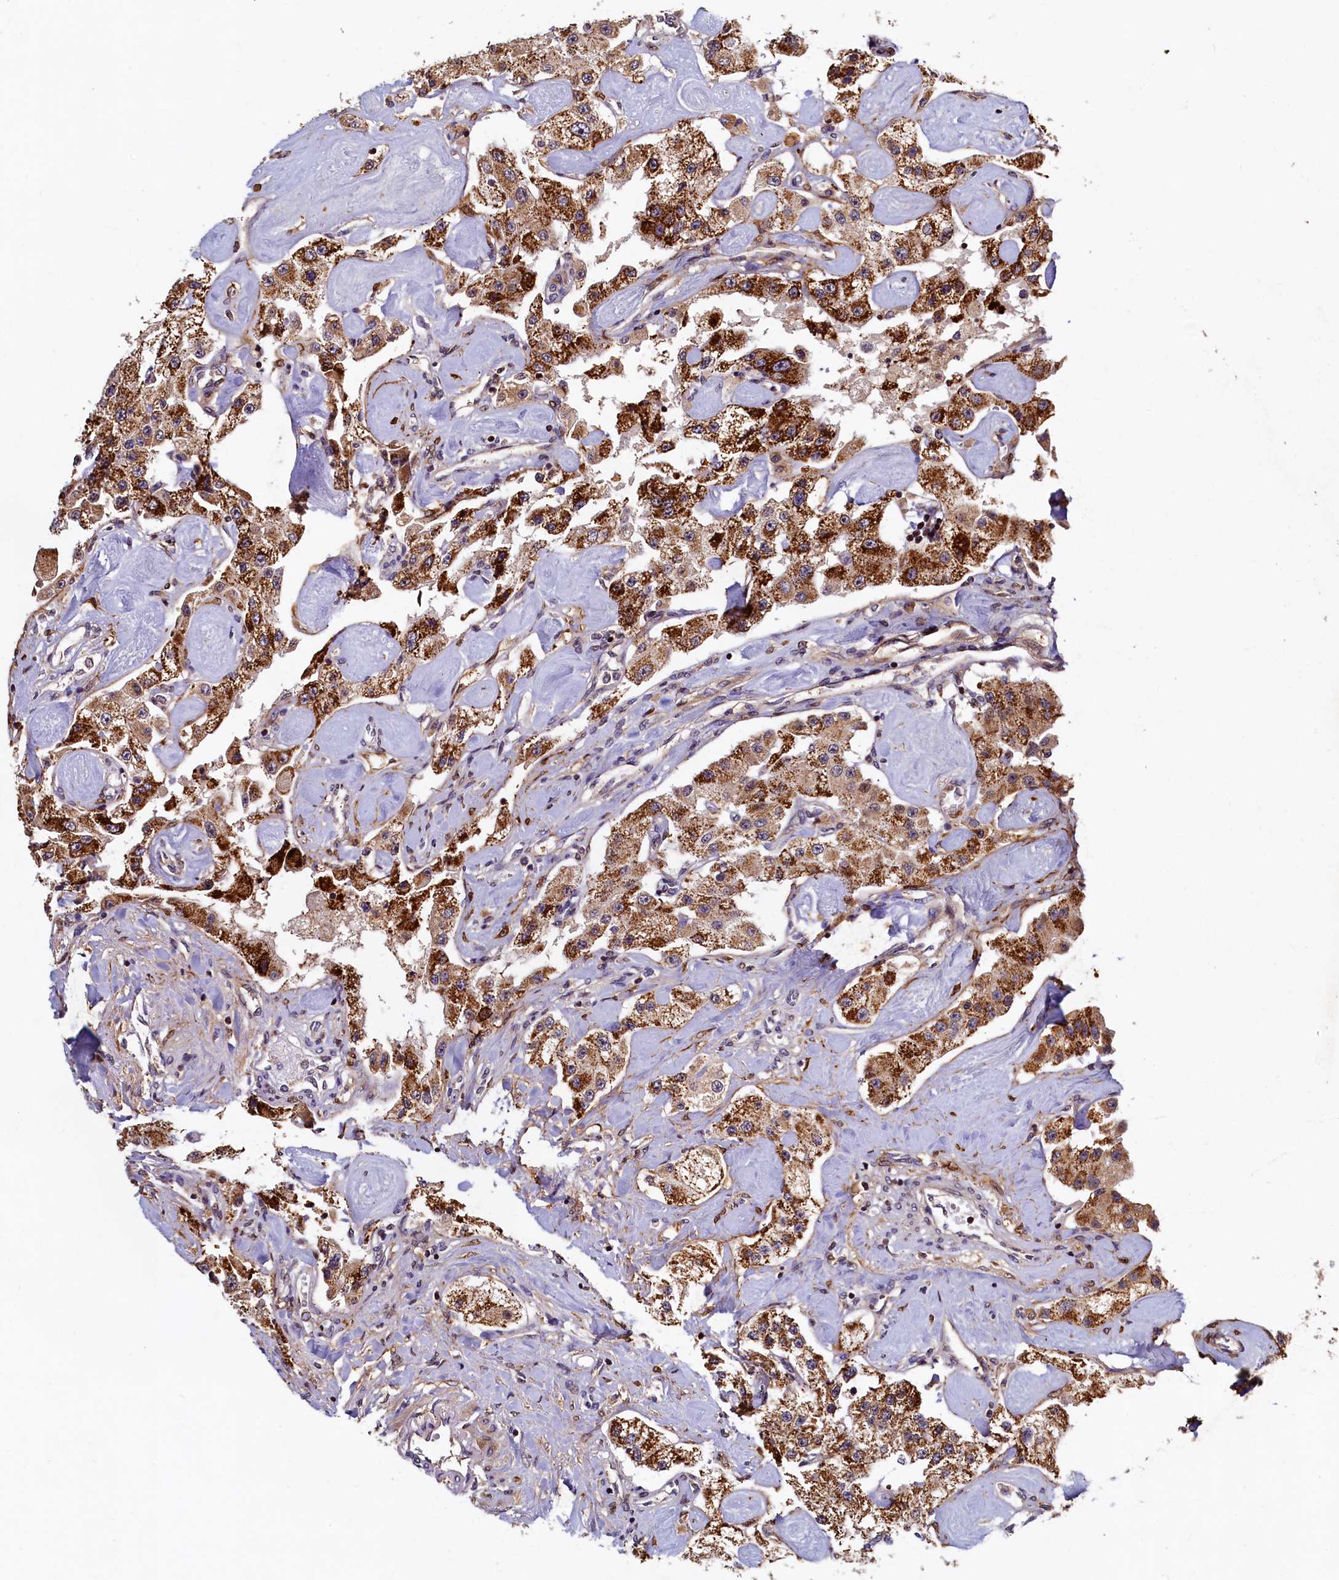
{"staining": {"intensity": "strong", "quantity": ">75%", "location": "cytoplasmic/membranous"}, "tissue": "carcinoid", "cell_type": "Tumor cells", "image_type": "cancer", "snomed": [{"axis": "morphology", "description": "Carcinoid, malignant, NOS"}, {"axis": "topography", "description": "Pancreas"}], "caption": "A histopathology image of carcinoid stained for a protein reveals strong cytoplasmic/membranous brown staining in tumor cells.", "gene": "NCKAP5L", "patient": {"sex": "male", "age": 41}}